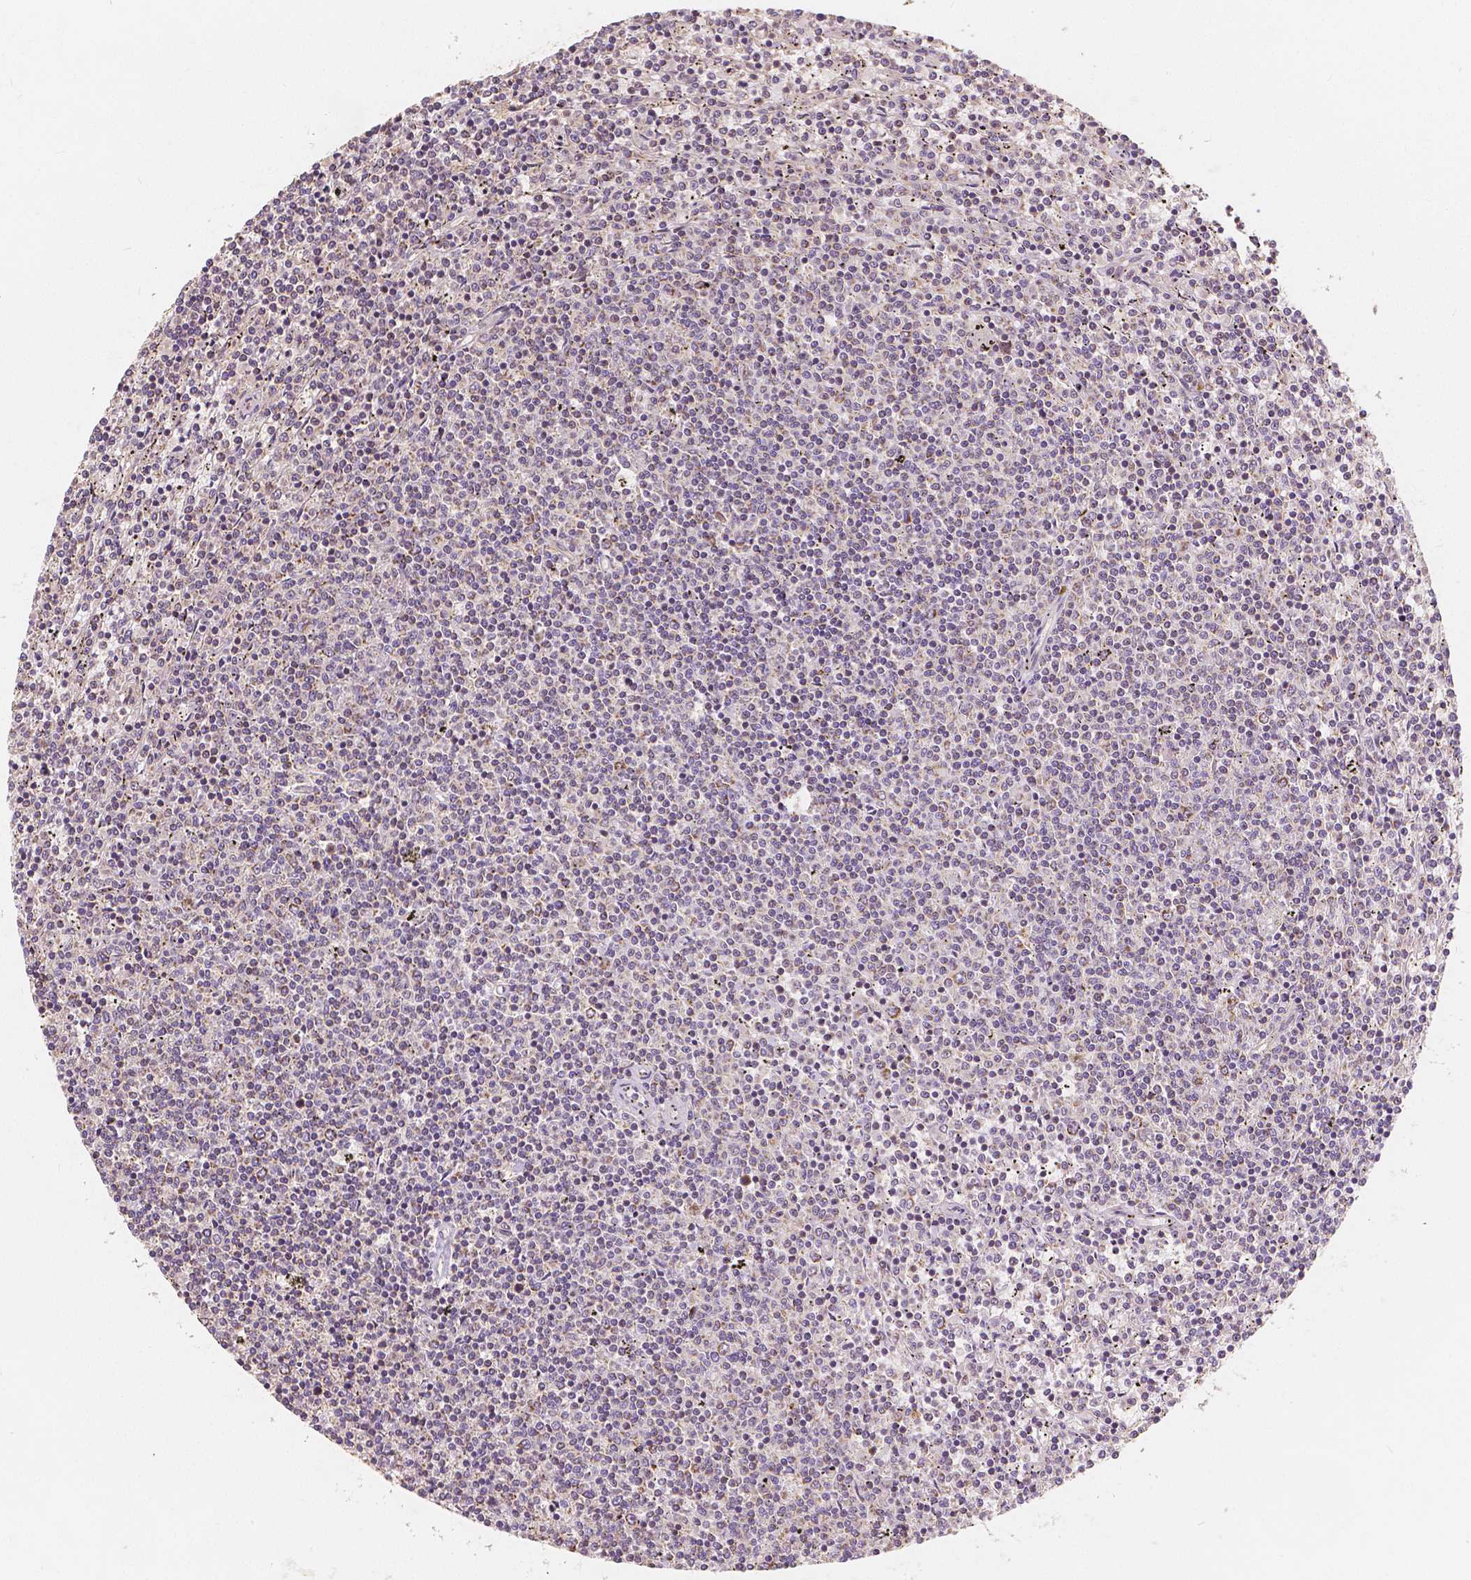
{"staining": {"intensity": "negative", "quantity": "none", "location": "none"}, "tissue": "lymphoma", "cell_type": "Tumor cells", "image_type": "cancer", "snomed": [{"axis": "morphology", "description": "Malignant lymphoma, non-Hodgkin's type, Low grade"}, {"axis": "topography", "description": "Spleen"}], "caption": "This is an IHC image of malignant lymphoma, non-Hodgkin's type (low-grade). There is no positivity in tumor cells.", "gene": "PEX26", "patient": {"sex": "female", "age": 50}}